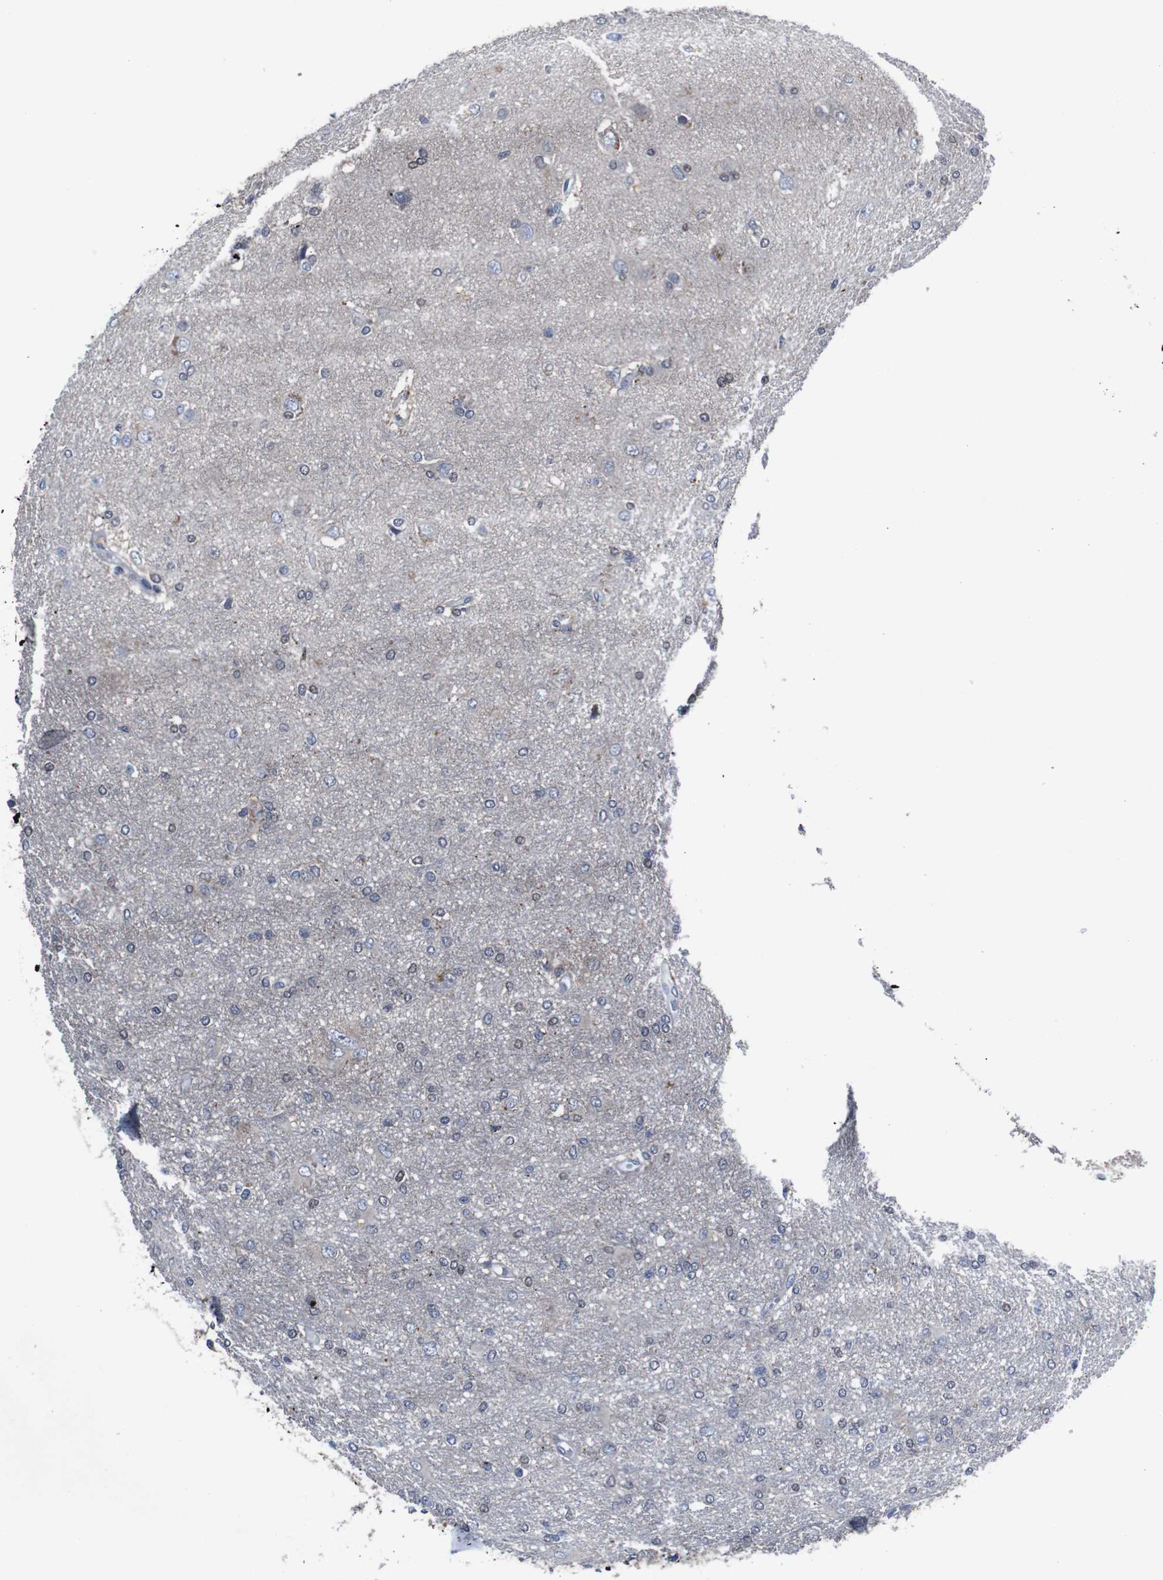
{"staining": {"intensity": "negative", "quantity": "none", "location": "none"}, "tissue": "glioma", "cell_type": "Tumor cells", "image_type": "cancer", "snomed": [{"axis": "morphology", "description": "Glioma, malignant, High grade"}, {"axis": "topography", "description": "Brain"}], "caption": "This photomicrograph is of malignant glioma (high-grade) stained with IHC to label a protein in brown with the nuclei are counter-stained blue. There is no positivity in tumor cells. (Brightfield microscopy of DAB immunohistochemistry (IHC) at high magnification).", "gene": "SEMA4B", "patient": {"sex": "female", "age": 59}}